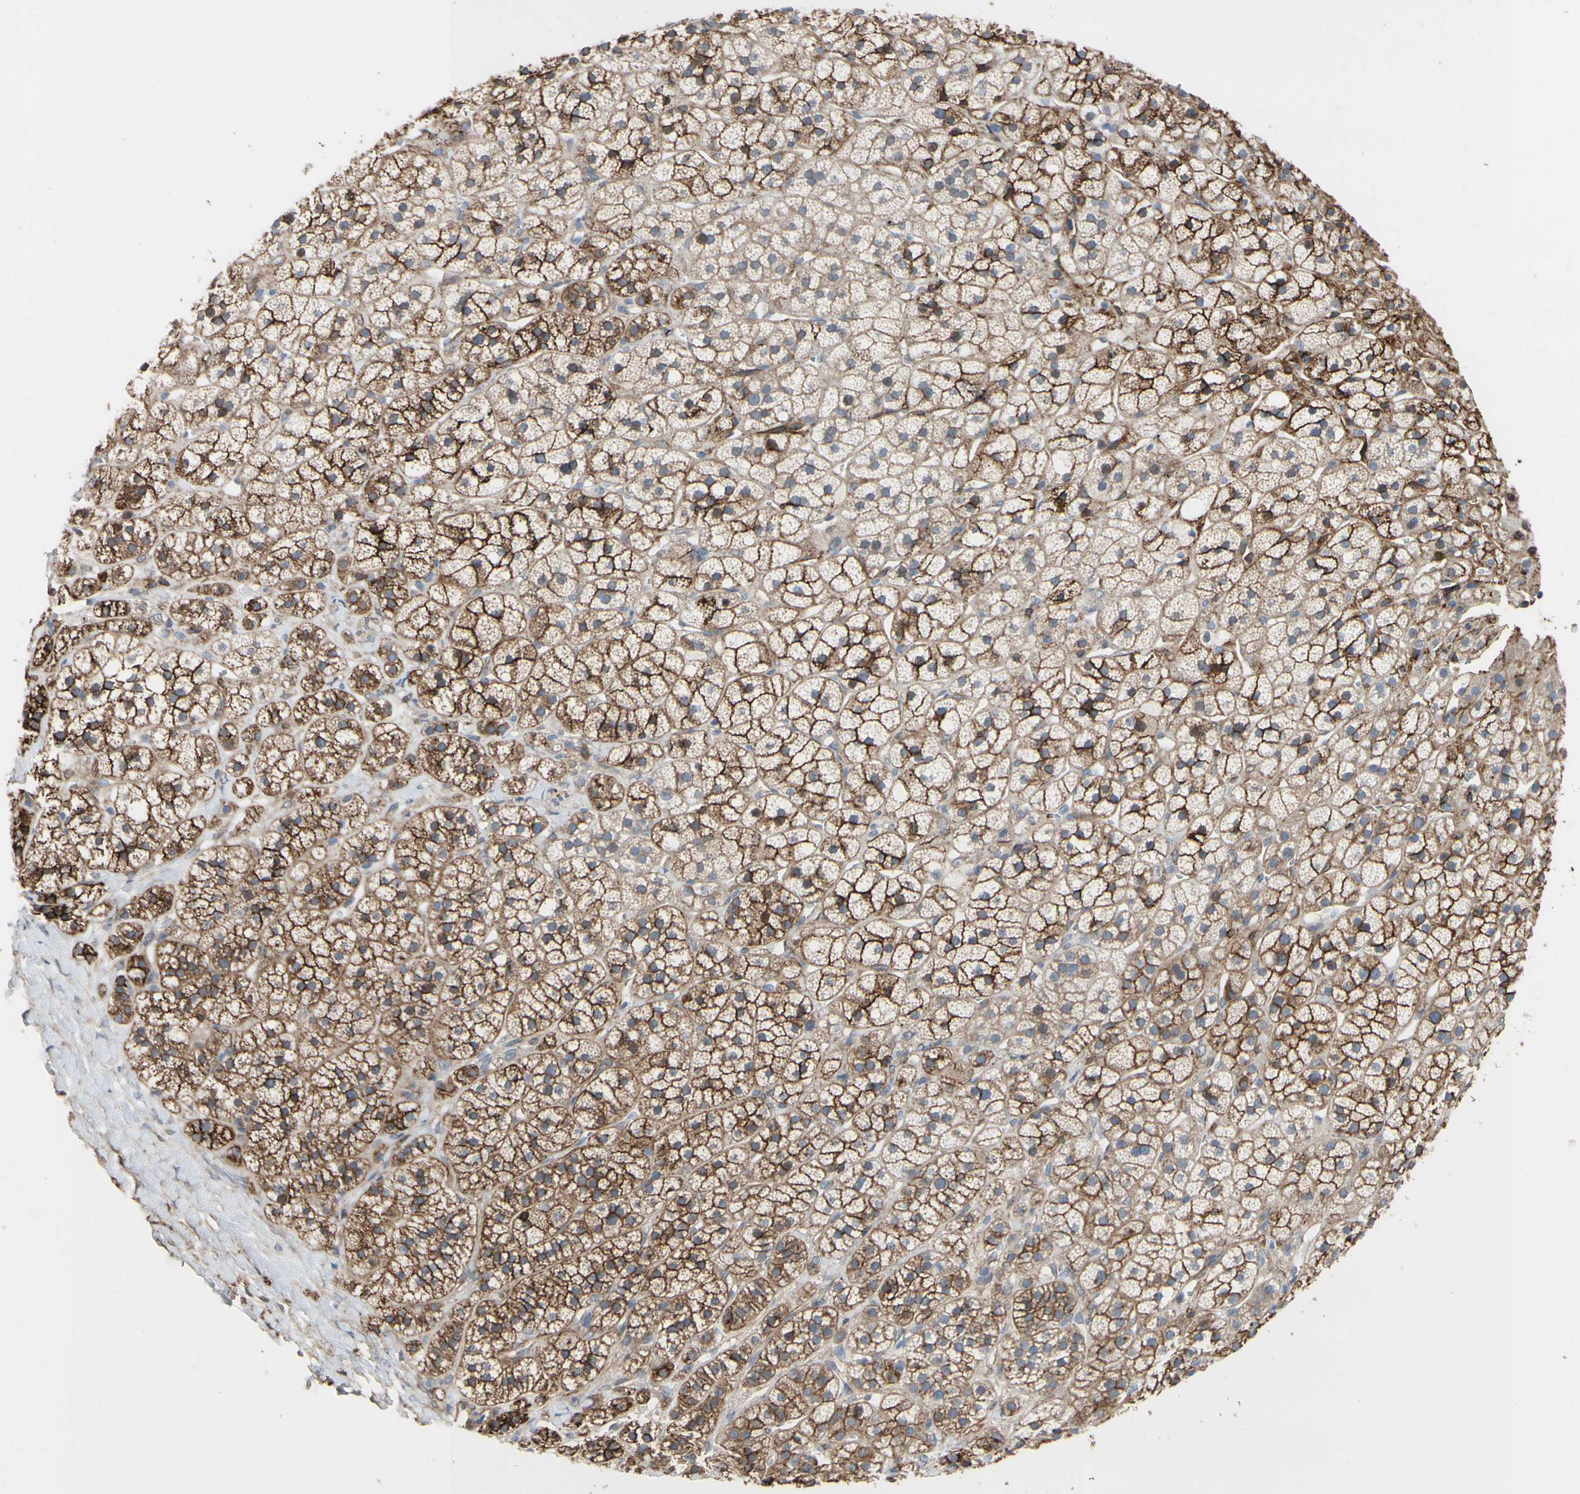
{"staining": {"intensity": "strong", "quantity": "25%-75%", "location": "cytoplasmic/membranous"}, "tissue": "adrenal gland", "cell_type": "Glandular cells", "image_type": "normal", "snomed": [{"axis": "morphology", "description": "Normal tissue, NOS"}, {"axis": "topography", "description": "Adrenal gland"}], "caption": "Immunohistochemical staining of normal human adrenal gland displays 25%-75% levels of strong cytoplasmic/membranous protein positivity in about 25%-75% of glandular cells. (Stains: DAB (3,3'-diaminobenzidine) in brown, nuclei in blue, Microscopy: brightfield microscopy at high magnification).", "gene": "ANXA6", "patient": {"sex": "male", "age": 56}}